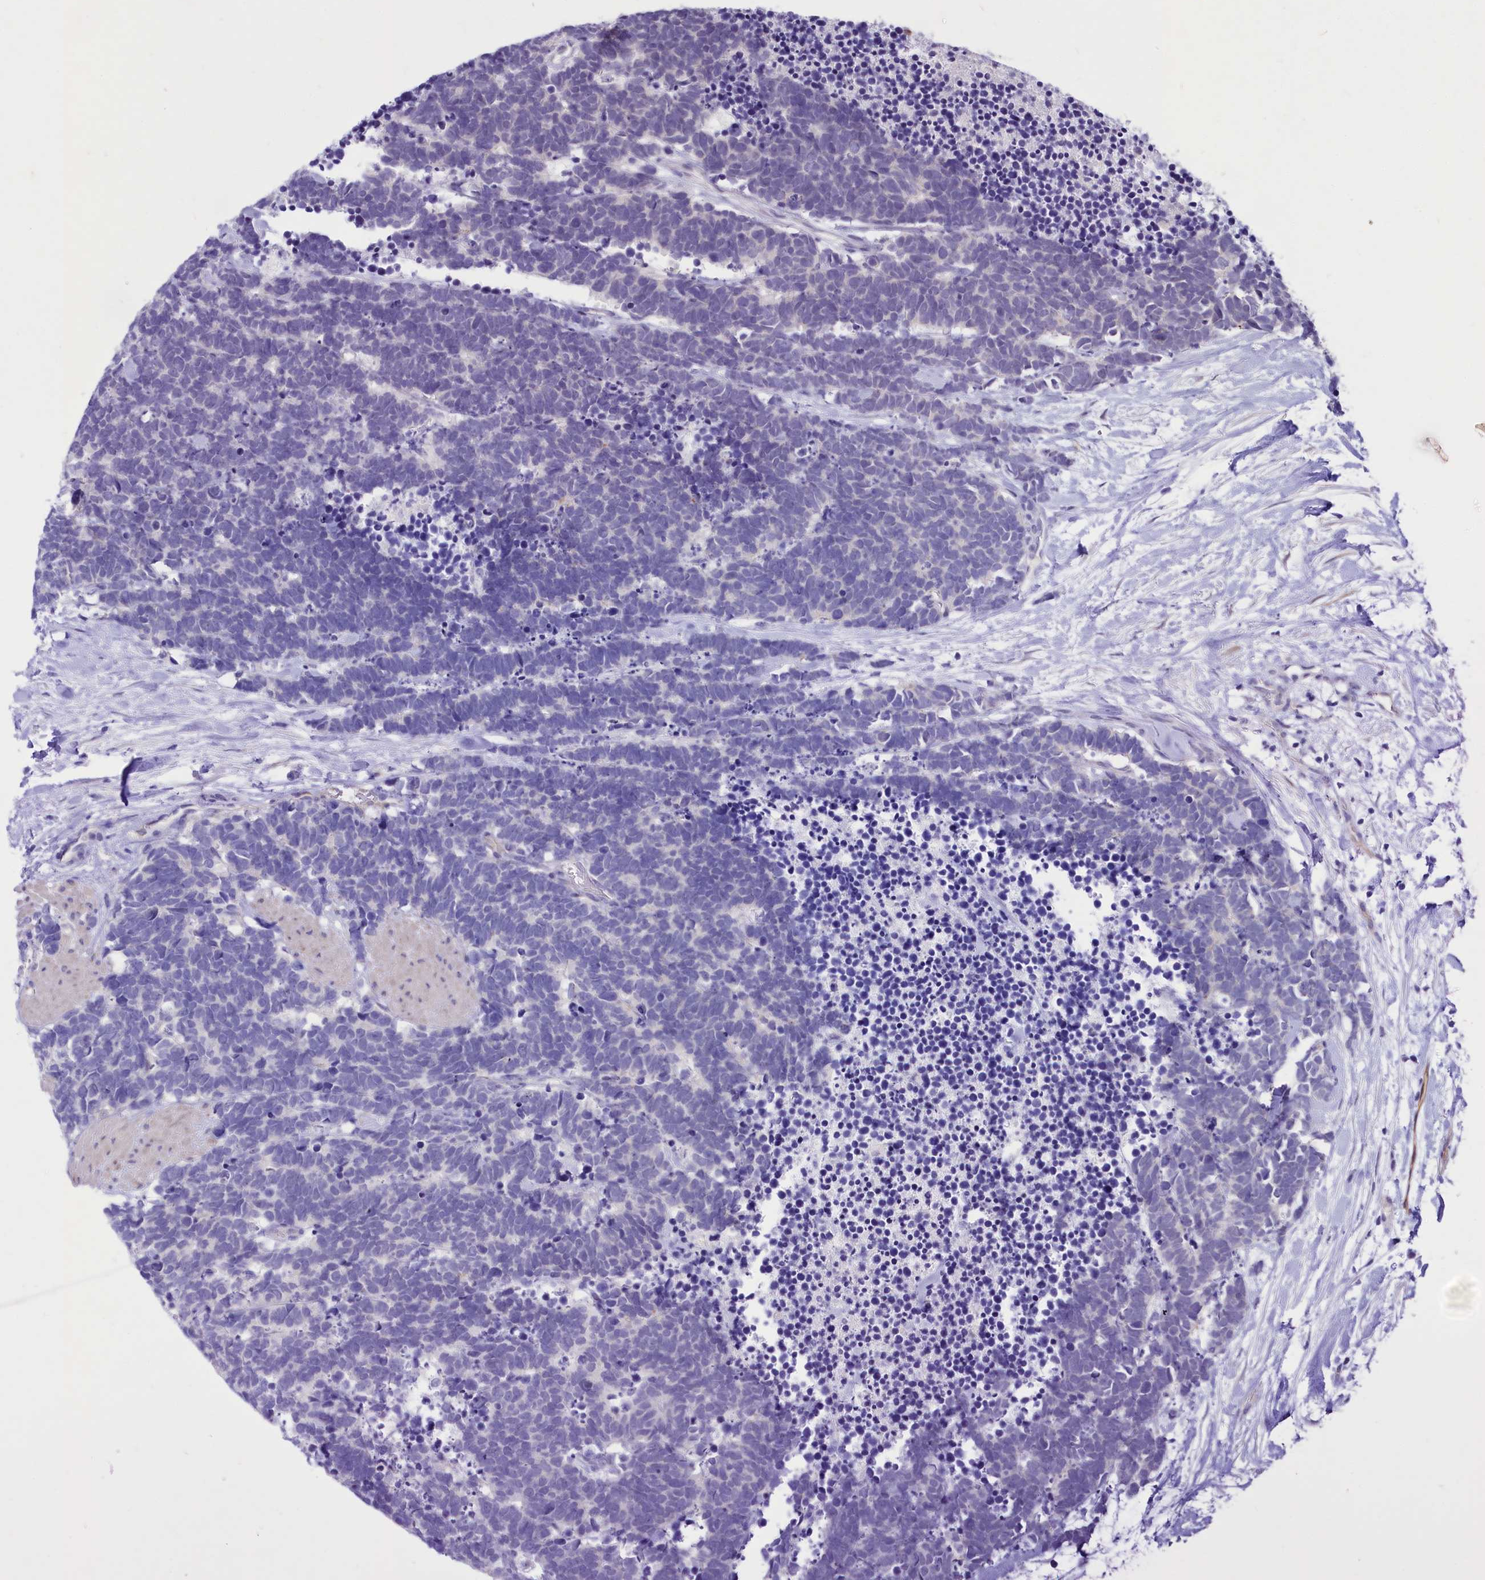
{"staining": {"intensity": "negative", "quantity": "none", "location": "none"}, "tissue": "carcinoid", "cell_type": "Tumor cells", "image_type": "cancer", "snomed": [{"axis": "morphology", "description": "Carcinoma, NOS"}, {"axis": "morphology", "description": "Carcinoid, malignant, NOS"}, {"axis": "topography", "description": "Urinary bladder"}], "caption": "A photomicrograph of carcinoid stained for a protein demonstrates no brown staining in tumor cells. (Brightfield microscopy of DAB (3,3'-diaminobenzidine) immunohistochemistry at high magnification).", "gene": "PROCR", "patient": {"sex": "male", "age": 57}}